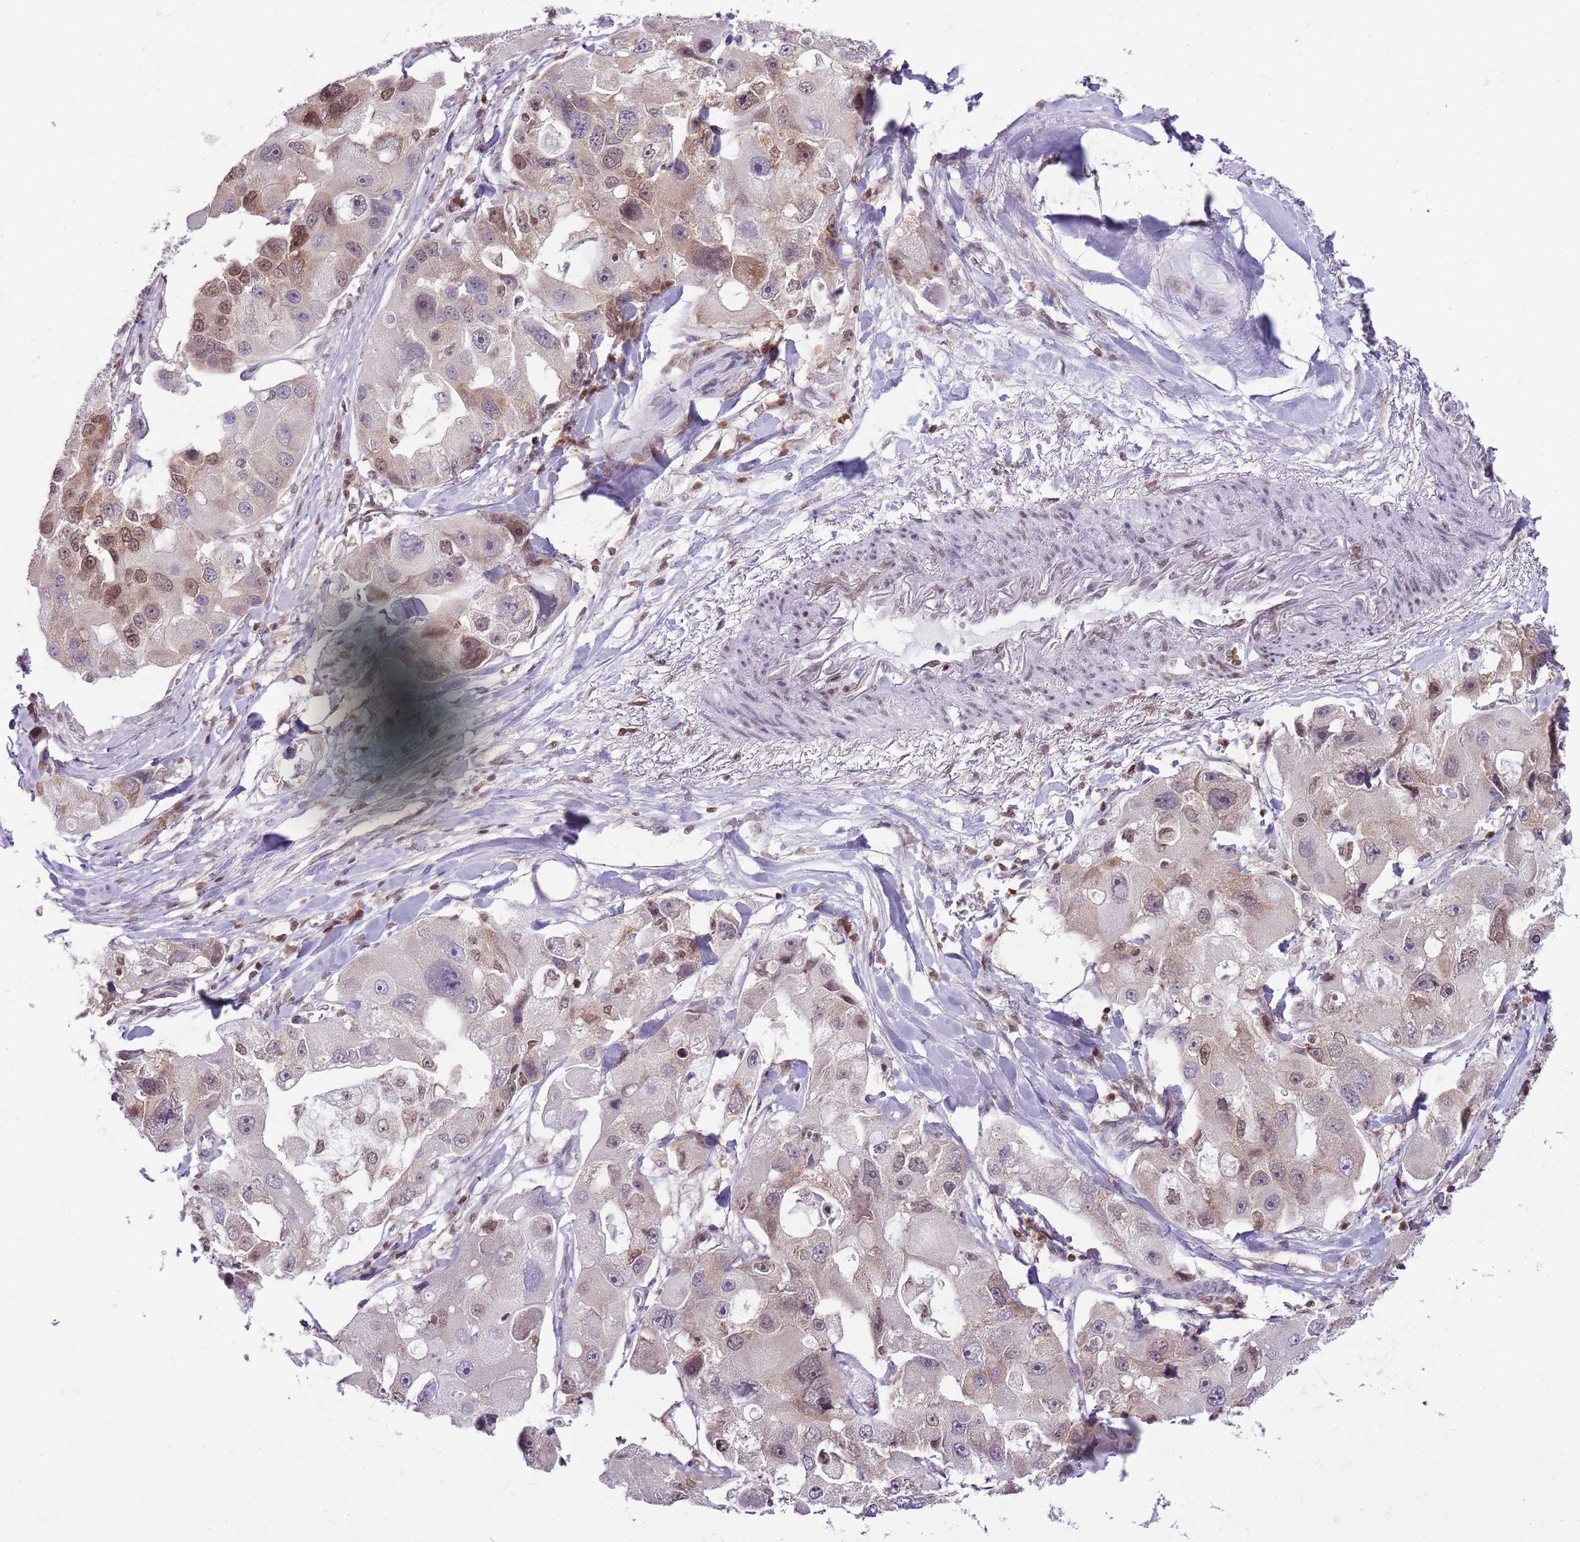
{"staining": {"intensity": "moderate", "quantity": "<25%", "location": "nuclear"}, "tissue": "lung cancer", "cell_type": "Tumor cells", "image_type": "cancer", "snomed": [{"axis": "morphology", "description": "Adenocarcinoma, NOS"}, {"axis": "topography", "description": "Lung"}], "caption": "A brown stain labels moderate nuclear positivity of a protein in human lung adenocarcinoma tumor cells.", "gene": "SELENOH", "patient": {"sex": "female", "age": 54}}